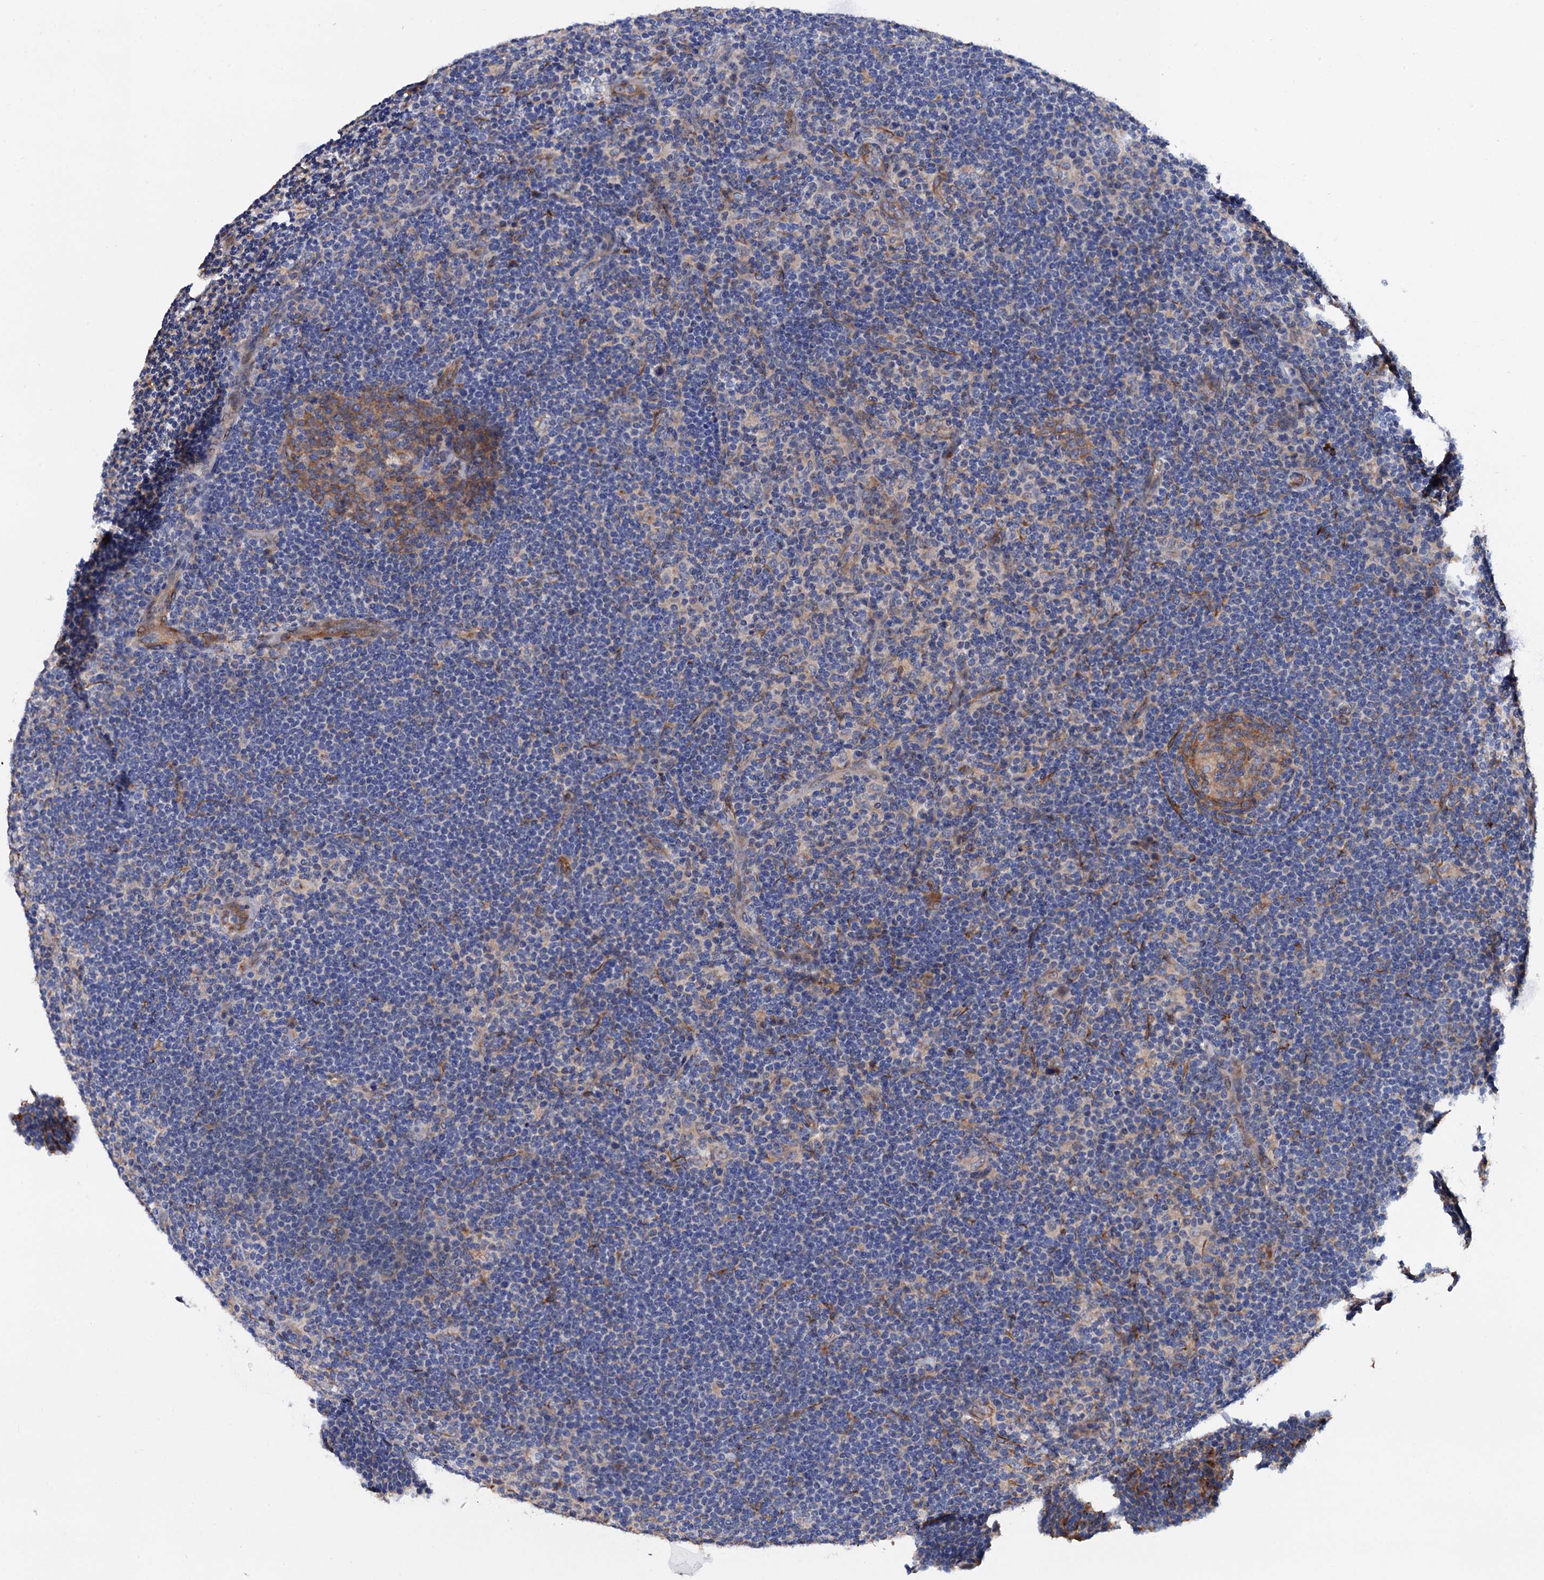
{"staining": {"intensity": "negative", "quantity": "none", "location": "none"}, "tissue": "lymphoma", "cell_type": "Tumor cells", "image_type": "cancer", "snomed": [{"axis": "morphology", "description": "Hodgkin's disease, NOS"}, {"axis": "topography", "description": "Lymph node"}], "caption": "Immunohistochemistry (IHC) histopathology image of human lymphoma stained for a protein (brown), which shows no expression in tumor cells. Brightfield microscopy of immunohistochemistry stained with DAB (3,3'-diaminobenzidine) (brown) and hematoxylin (blue), captured at high magnification.", "gene": "ZDHHC18", "patient": {"sex": "female", "age": 57}}